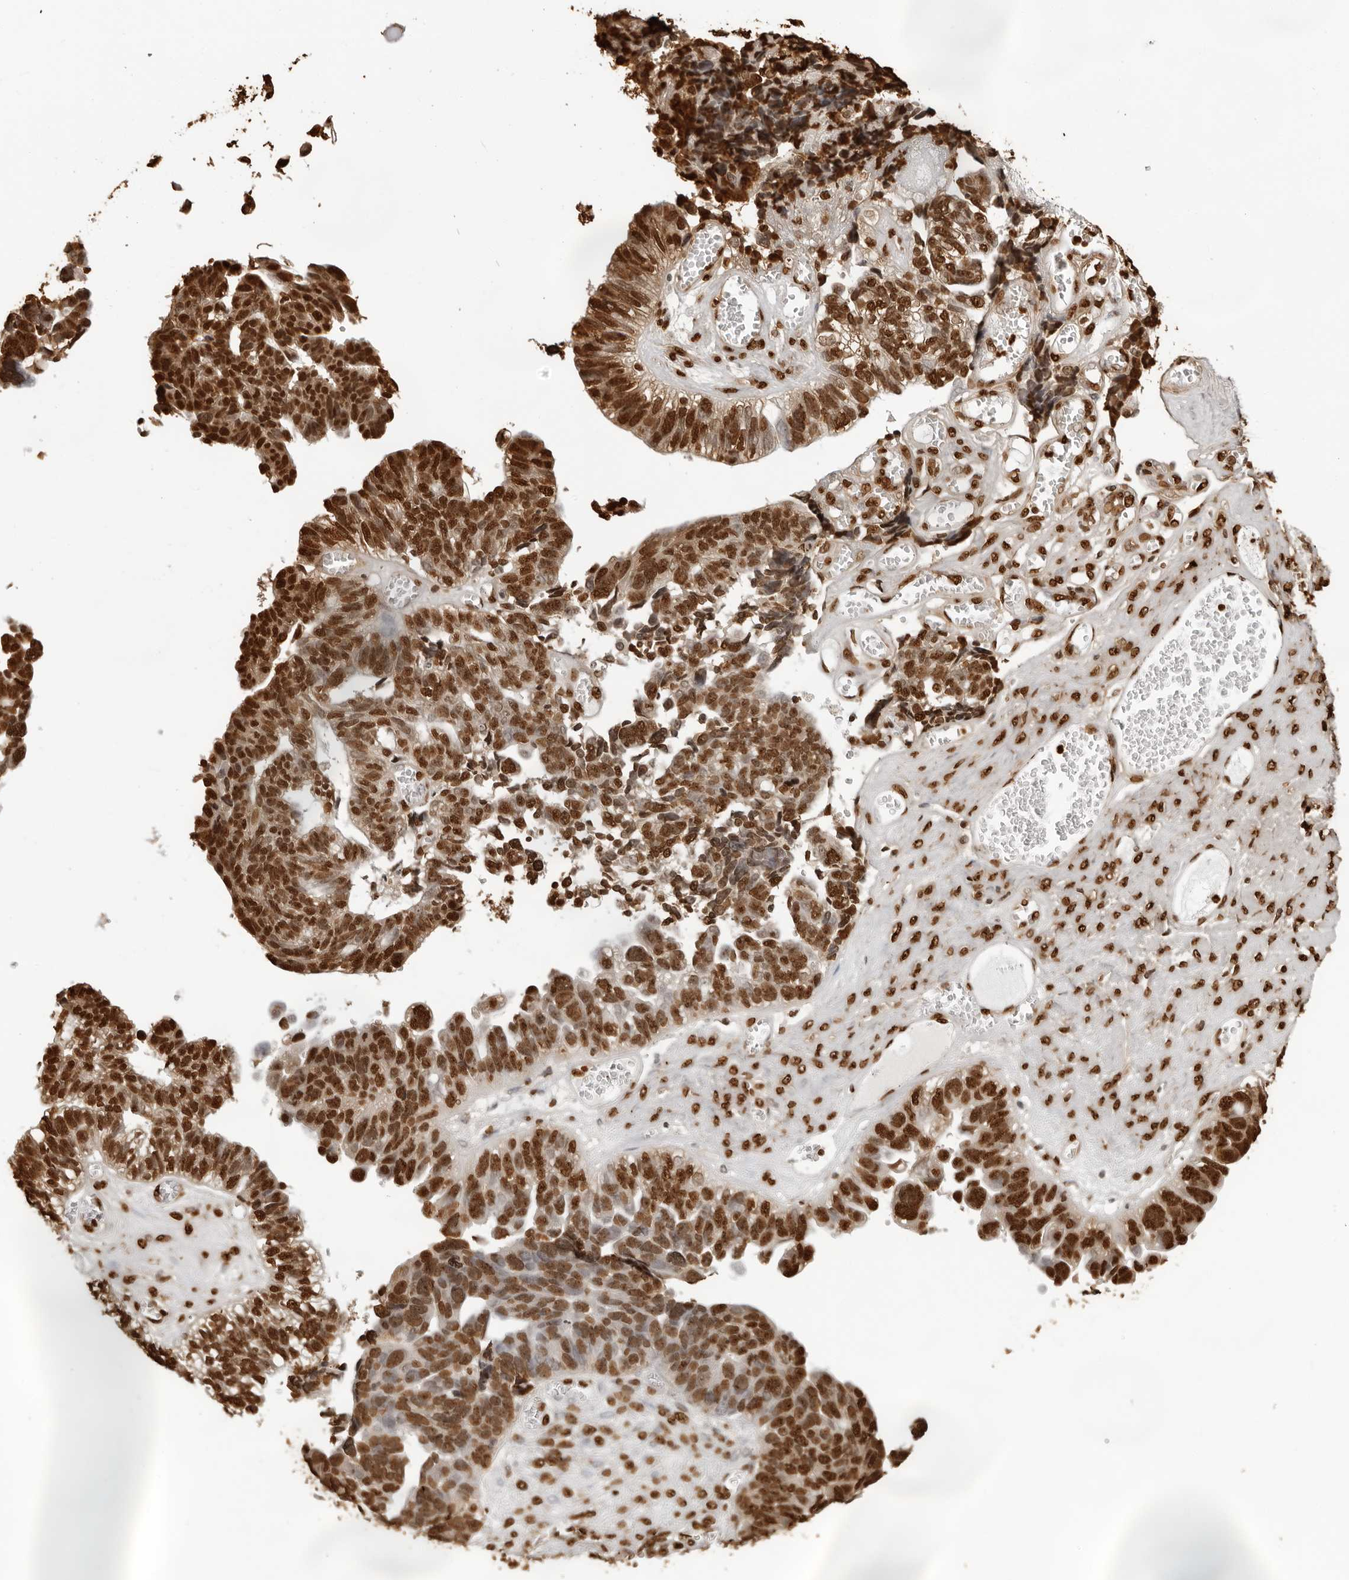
{"staining": {"intensity": "strong", "quantity": ">75%", "location": "nuclear"}, "tissue": "ovarian cancer", "cell_type": "Tumor cells", "image_type": "cancer", "snomed": [{"axis": "morphology", "description": "Cystadenocarcinoma, serous, NOS"}, {"axis": "topography", "description": "Ovary"}], "caption": "A photomicrograph showing strong nuclear expression in about >75% of tumor cells in serous cystadenocarcinoma (ovarian), as visualized by brown immunohistochemical staining.", "gene": "ZFP91", "patient": {"sex": "female", "age": 79}}